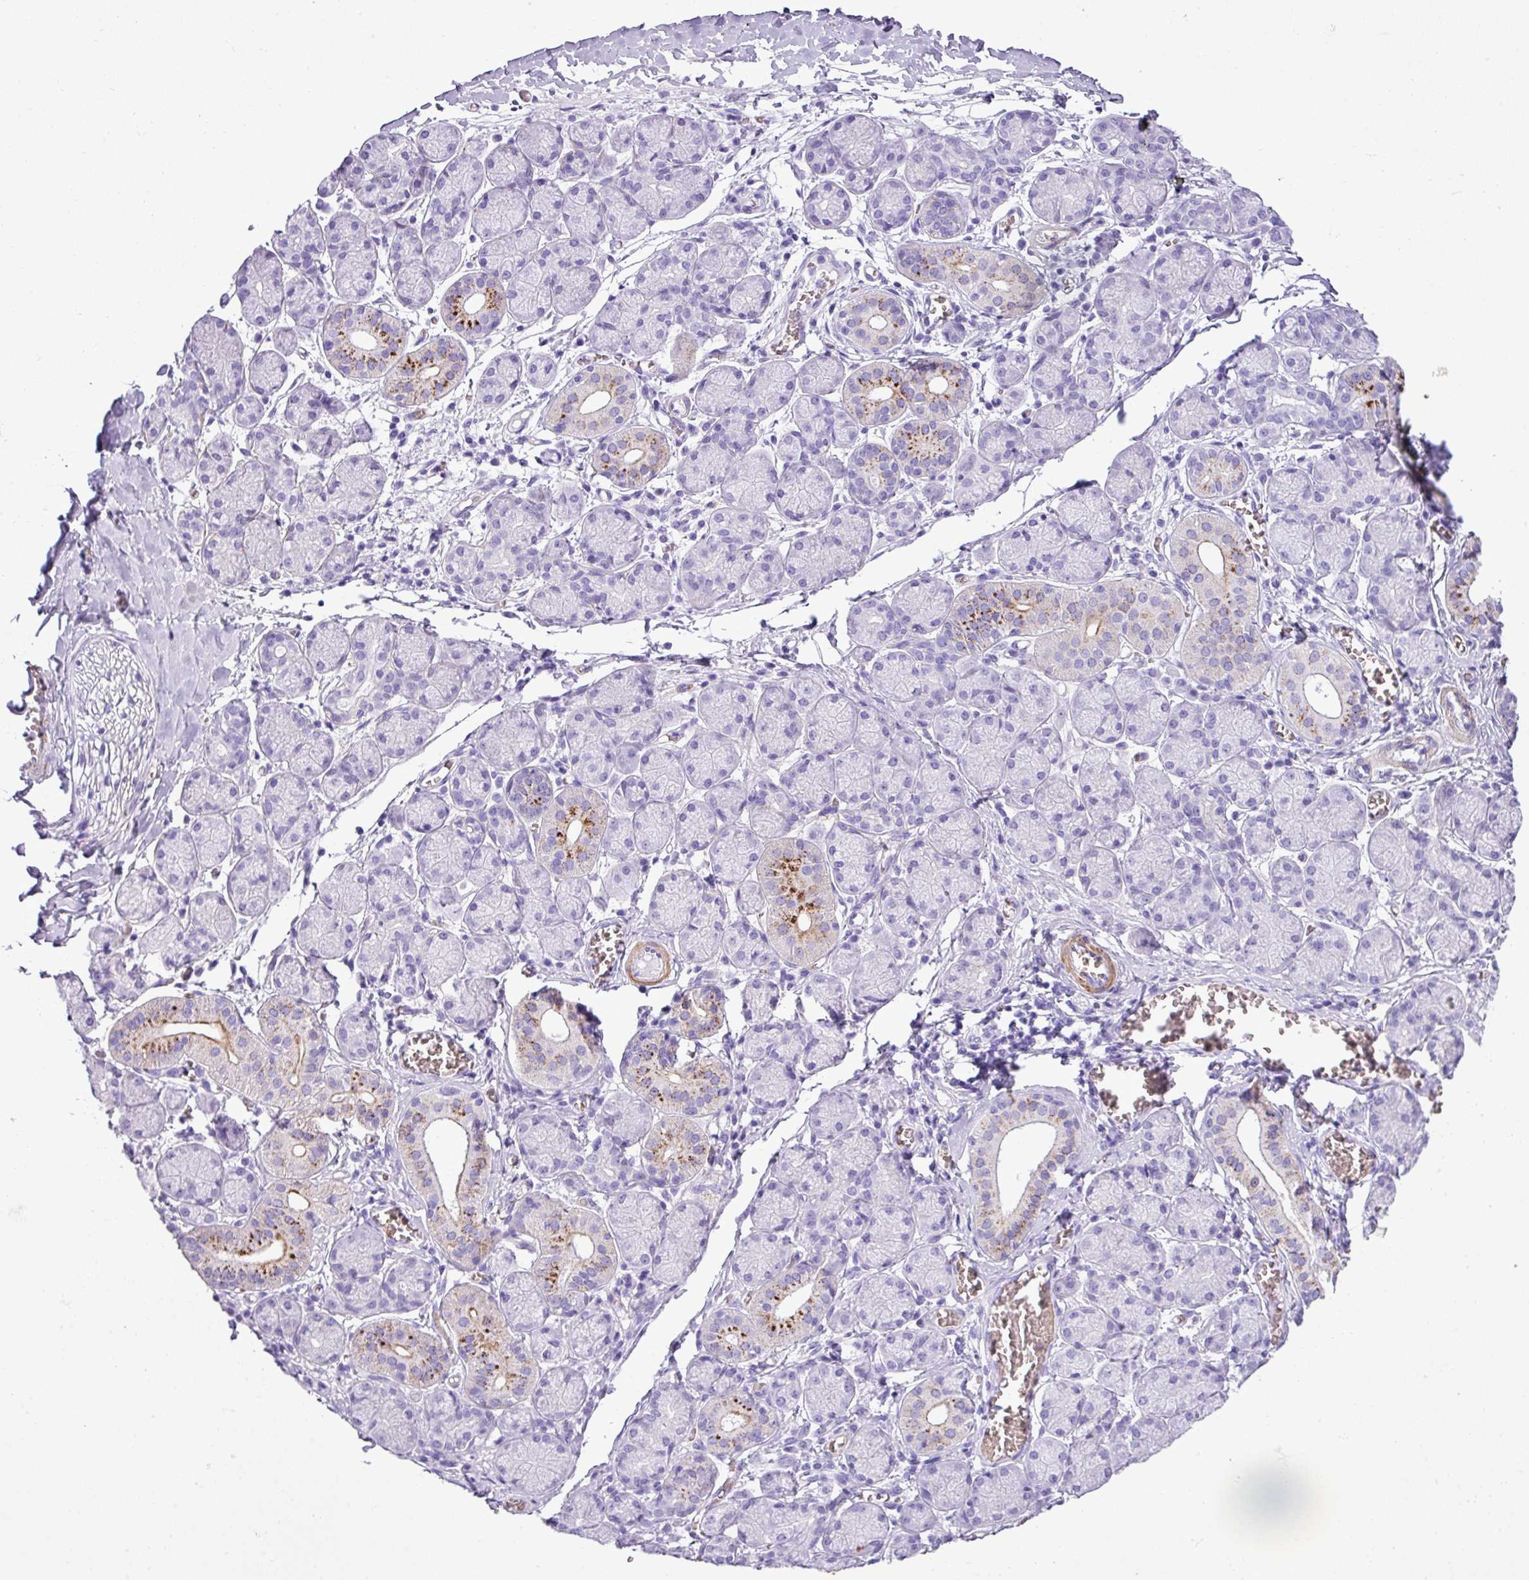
{"staining": {"intensity": "strong", "quantity": "<25%", "location": "cytoplasmic/membranous"}, "tissue": "salivary gland", "cell_type": "Glandular cells", "image_type": "normal", "snomed": [{"axis": "morphology", "description": "Normal tissue, NOS"}, {"axis": "topography", "description": "Salivary gland"}], "caption": "Immunohistochemical staining of normal human salivary gland exhibits <25% levels of strong cytoplasmic/membranous protein positivity in about <25% of glandular cells.", "gene": "ZSCAN5A", "patient": {"sex": "female", "age": 24}}